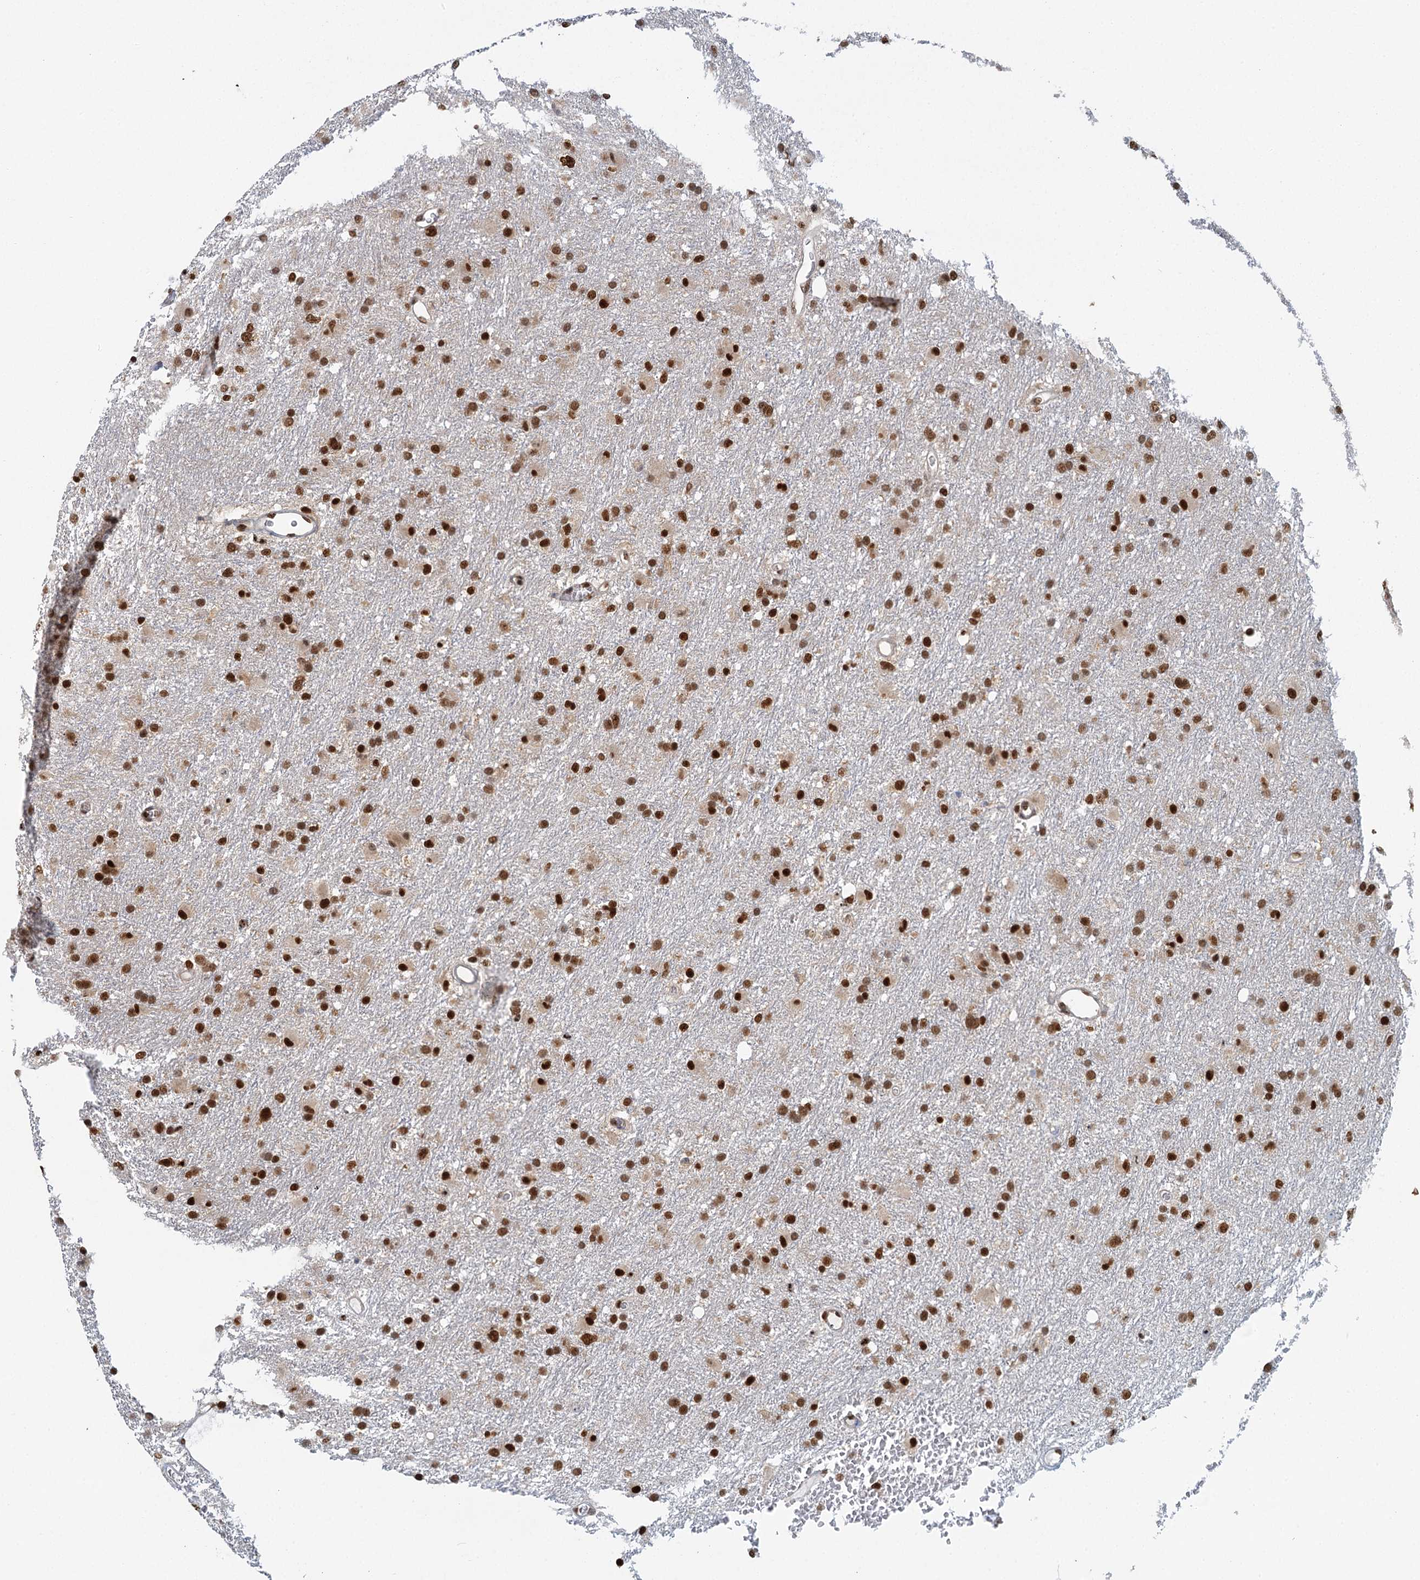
{"staining": {"intensity": "strong", "quantity": ">75%", "location": "nuclear"}, "tissue": "glioma", "cell_type": "Tumor cells", "image_type": "cancer", "snomed": [{"axis": "morphology", "description": "Glioma, malignant, High grade"}, {"axis": "topography", "description": "Cerebral cortex"}], "caption": "Protein staining of malignant glioma (high-grade) tissue demonstrates strong nuclear positivity in about >75% of tumor cells. (Brightfield microscopy of DAB IHC at high magnification).", "gene": "GPATCH11", "patient": {"sex": "female", "age": 36}}